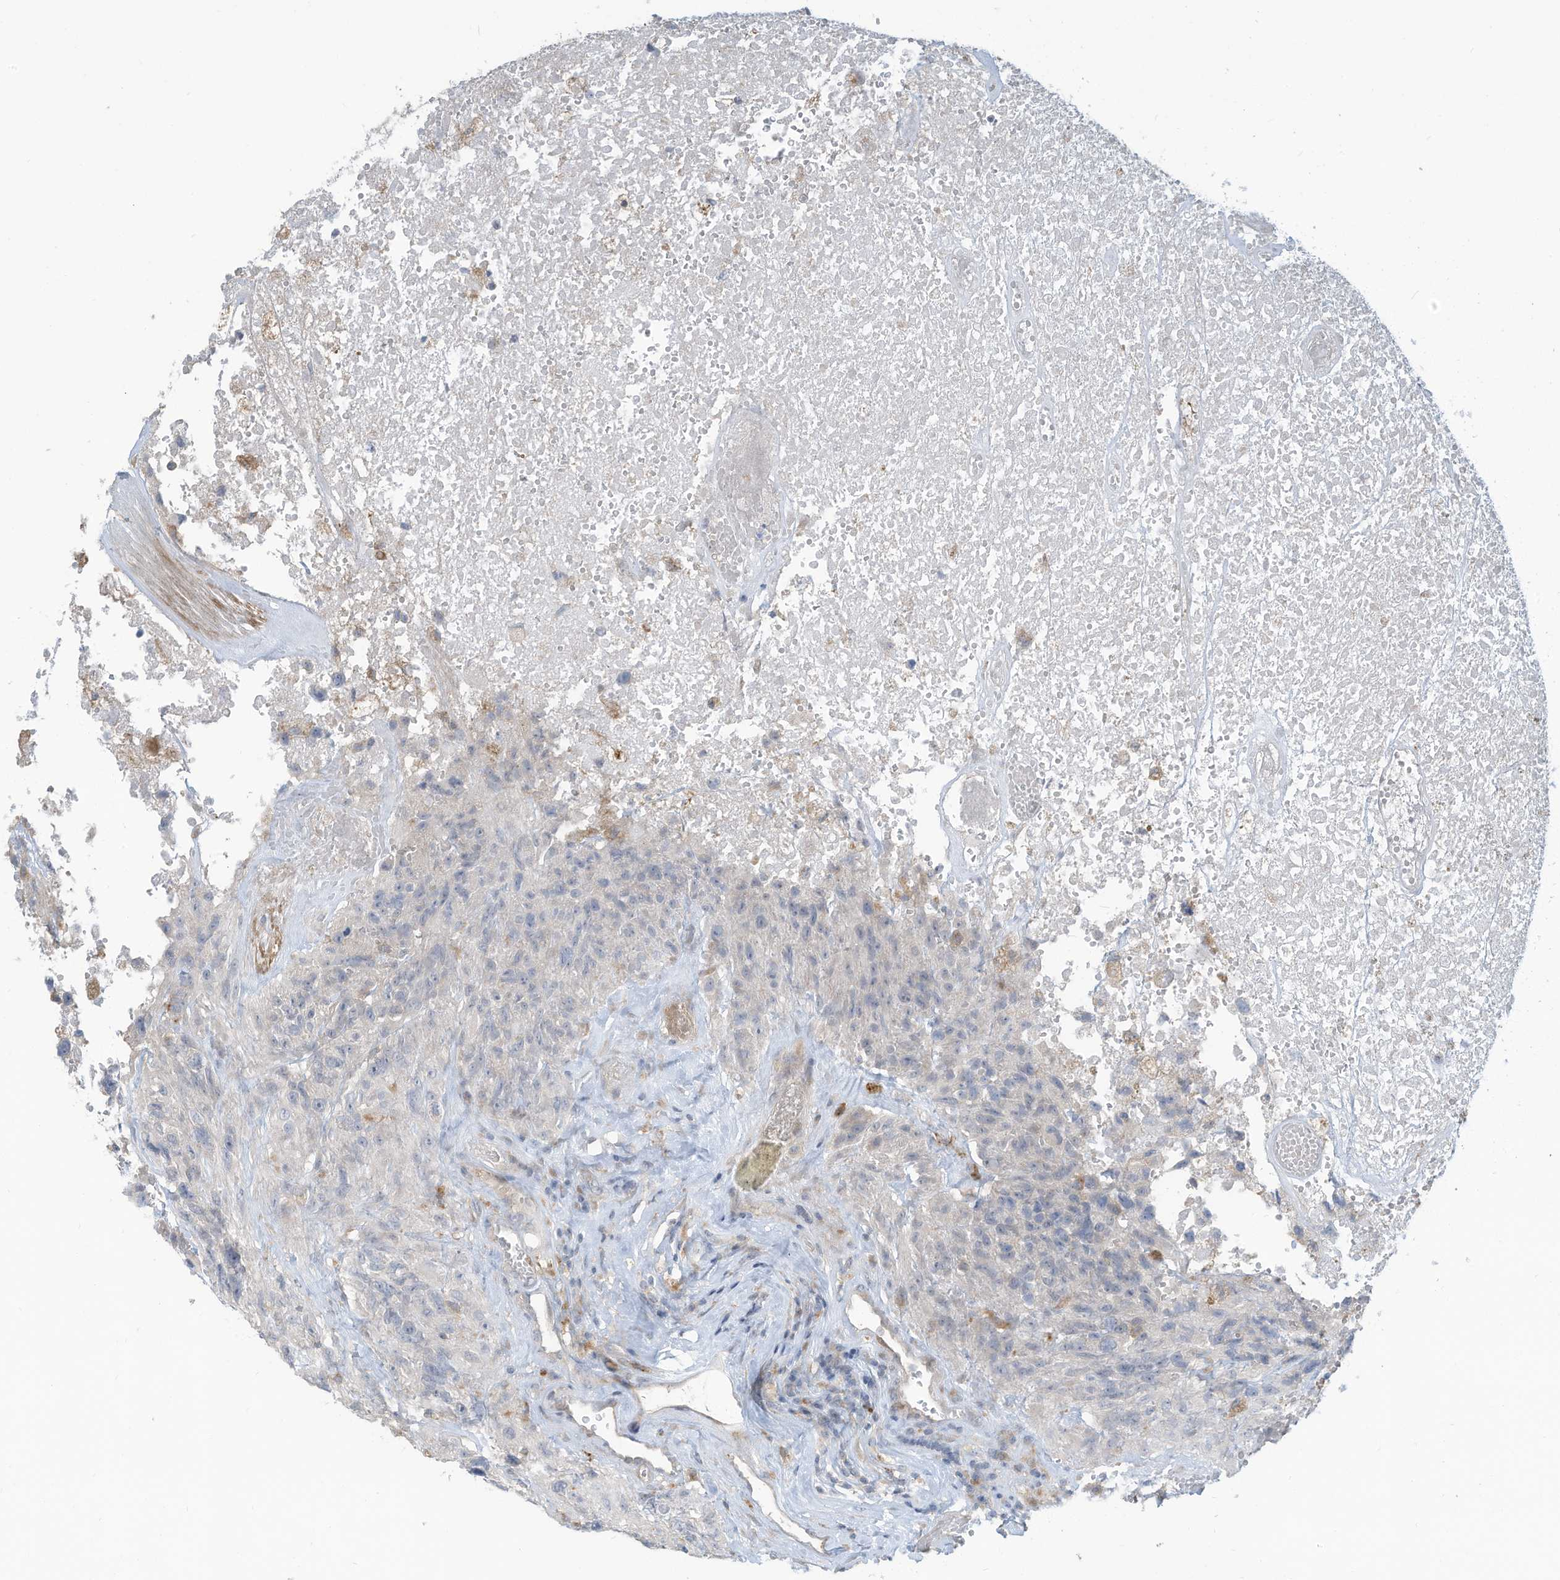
{"staining": {"intensity": "negative", "quantity": "none", "location": "none"}, "tissue": "glioma", "cell_type": "Tumor cells", "image_type": "cancer", "snomed": [{"axis": "morphology", "description": "Glioma, malignant, High grade"}, {"axis": "topography", "description": "Brain"}], "caption": "Image shows no significant protein positivity in tumor cells of malignant high-grade glioma. (DAB immunohistochemistry with hematoxylin counter stain).", "gene": "DZIP3", "patient": {"sex": "male", "age": 69}}